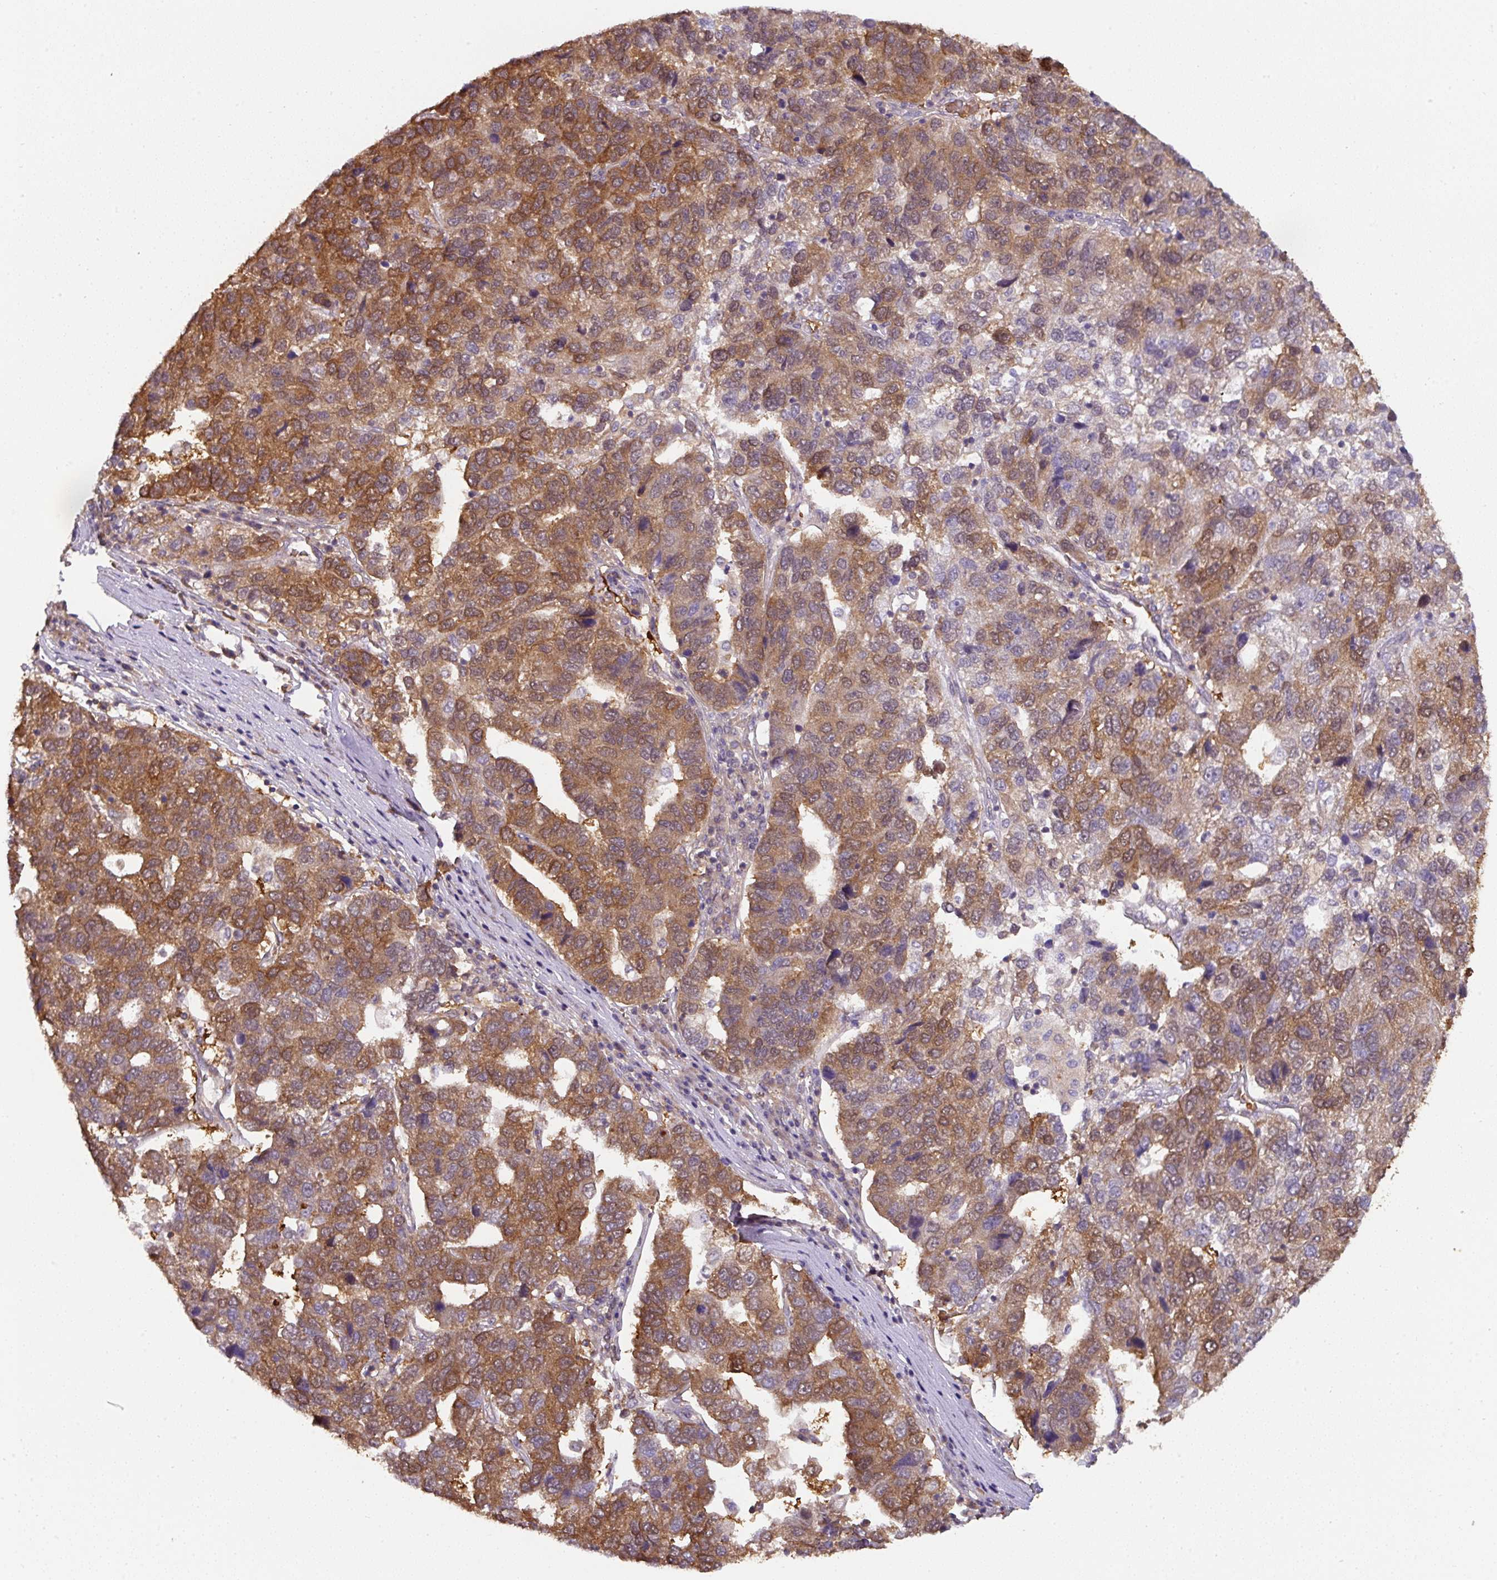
{"staining": {"intensity": "moderate", "quantity": ">75%", "location": "cytoplasmic/membranous"}, "tissue": "pancreatic cancer", "cell_type": "Tumor cells", "image_type": "cancer", "snomed": [{"axis": "morphology", "description": "Adenocarcinoma, NOS"}, {"axis": "topography", "description": "Pancreas"}], "caption": "Moderate cytoplasmic/membranous positivity for a protein is seen in approximately >75% of tumor cells of pancreatic cancer (adenocarcinoma) using IHC.", "gene": "ST13", "patient": {"sex": "female", "age": 61}}